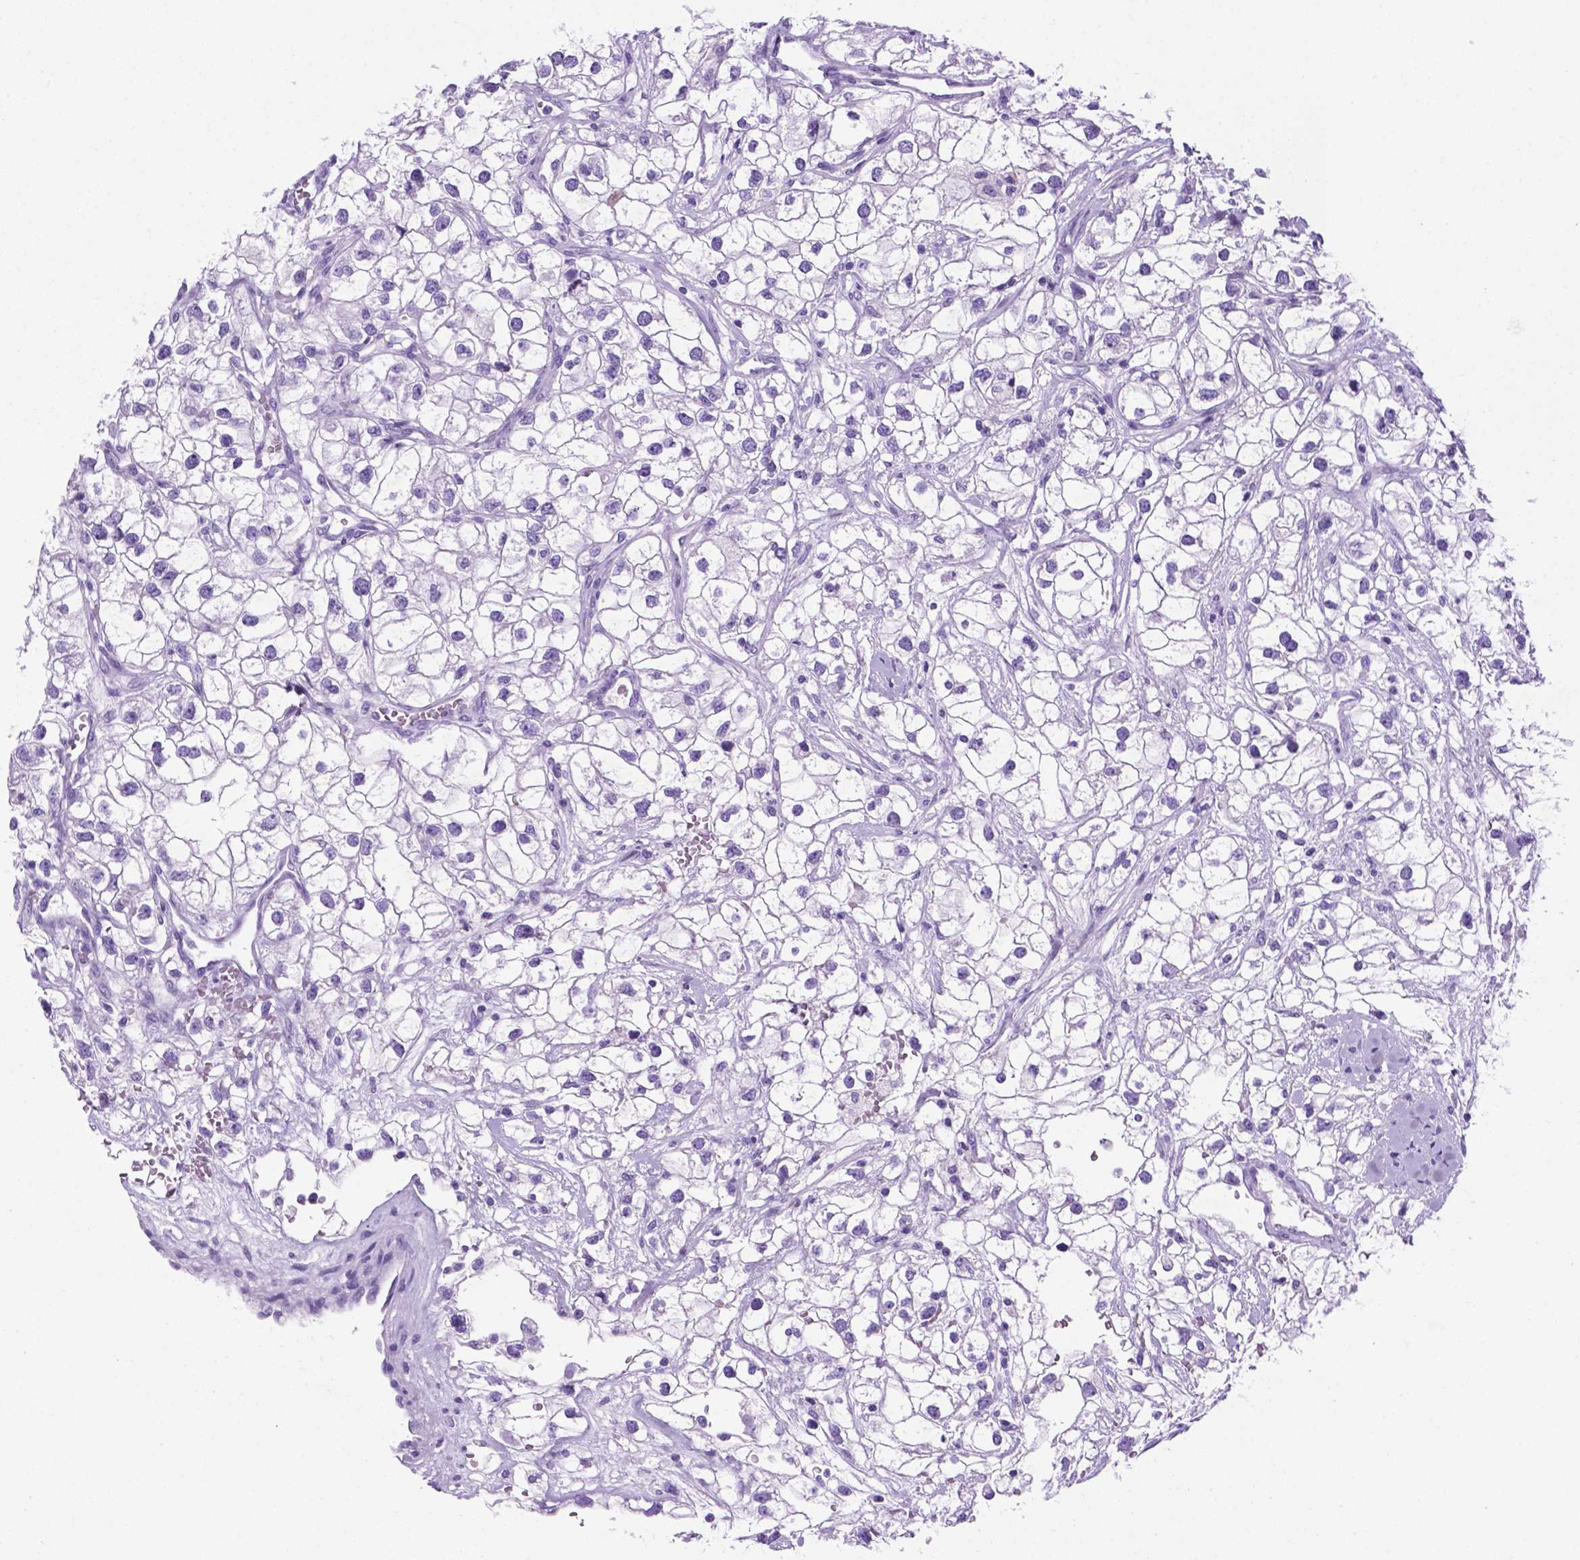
{"staining": {"intensity": "negative", "quantity": "none", "location": "none"}, "tissue": "renal cancer", "cell_type": "Tumor cells", "image_type": "cancer", "snomed": [{"axis": "morphology", "description": "Adenocarcinoma, NOS"}, {"axis": "topography", "description": "Kidney"}], "caption": "An image of human adenocarcinoma (renal) is negative for staining in tumor cells.", "gene": "C17orf107", "patient": {"sex": "male", "age": 59}}